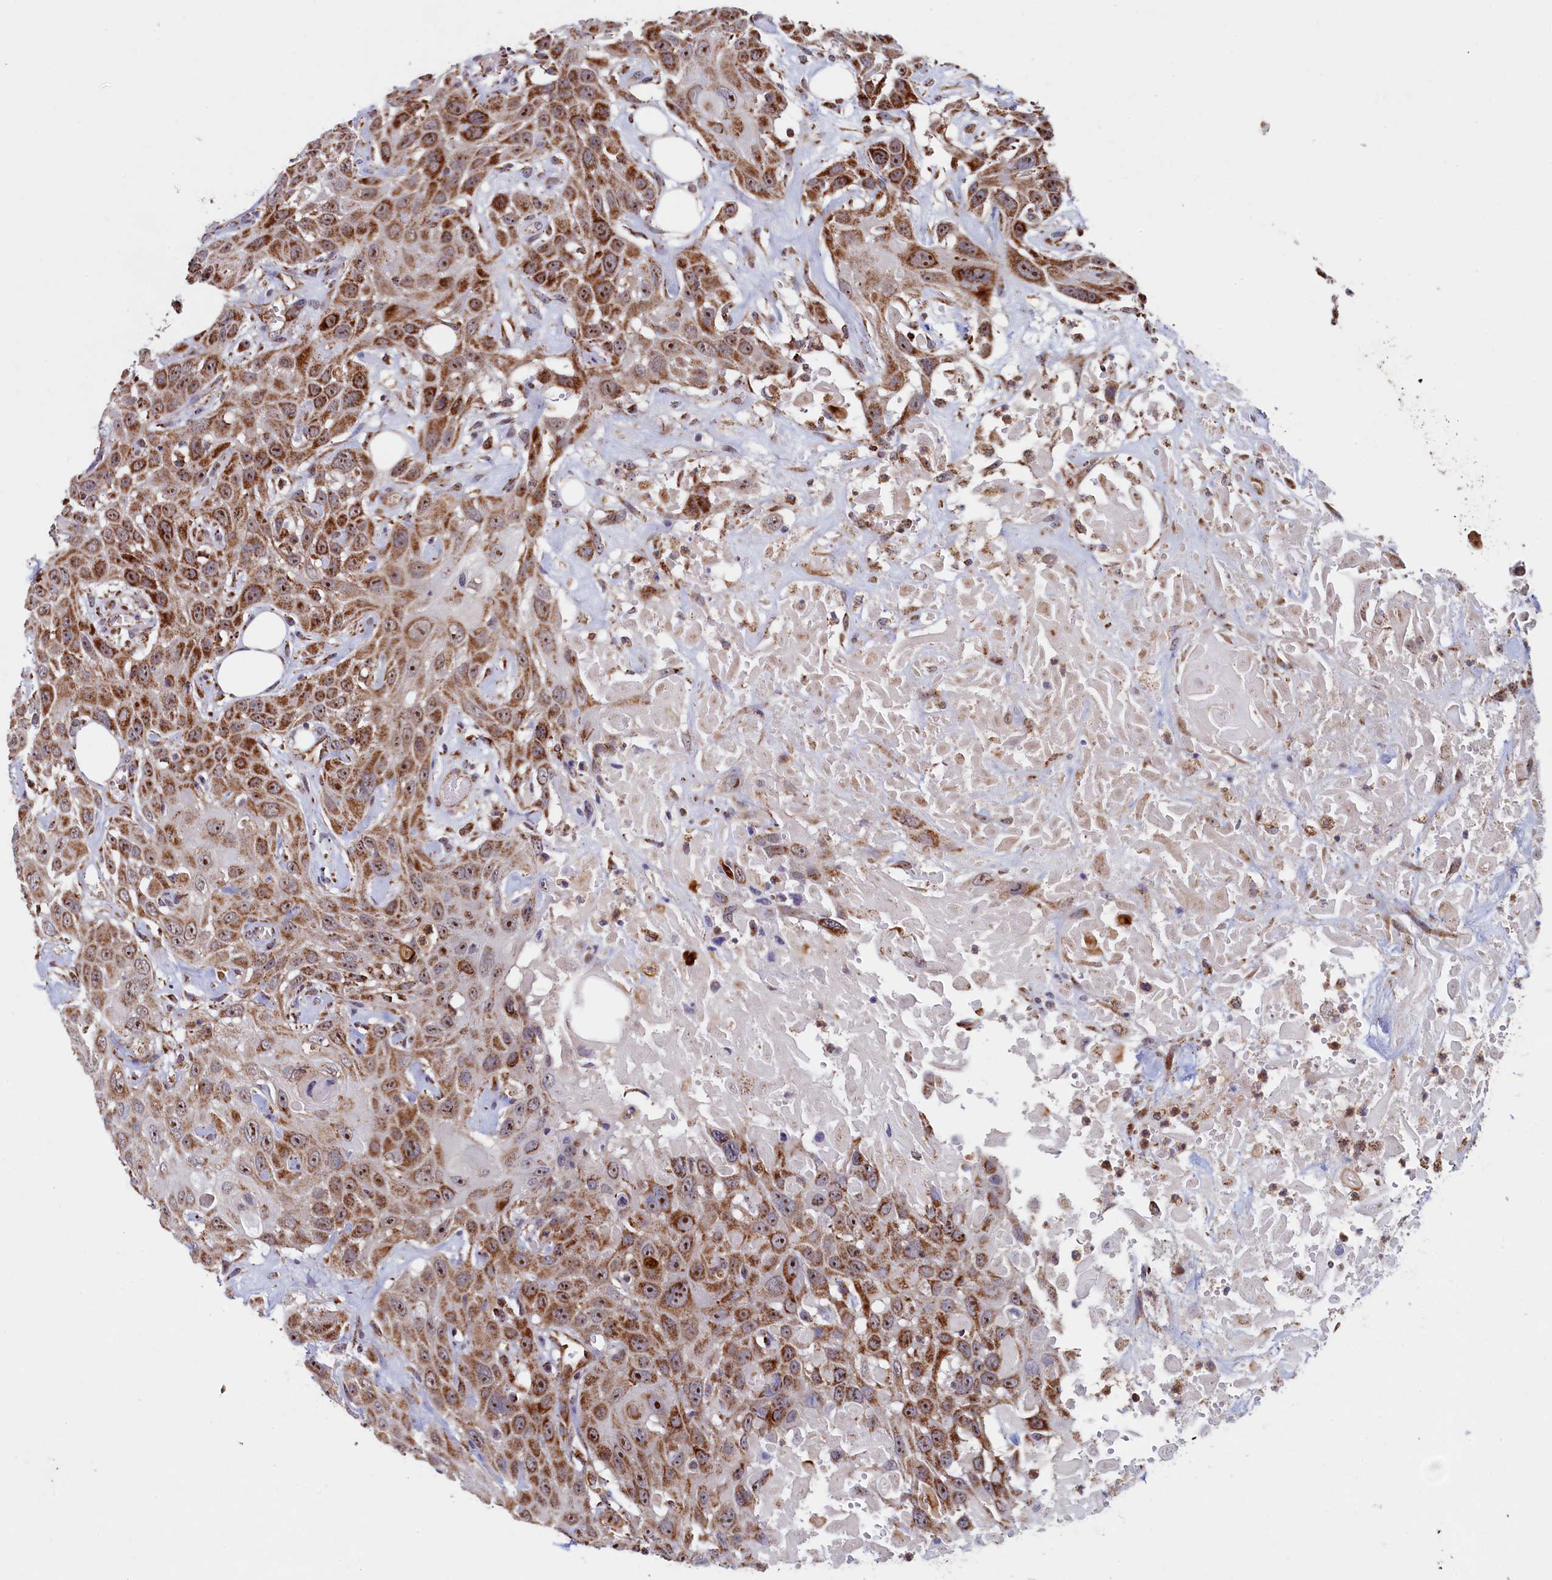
{"staining": {"intensity": "moderate", "quantity": ">75%", "location": "cytoplasmic/membranous,nuclear"}, "tissue": "head and neck cancer", "cell_type": "Tumor cells", "image_type": "cancer", "snomed": [{"axis": "morphology", "description": "Squamous cell carcinoma, NOS"}, {"axis": "topography", "description": "Head-Neck"}], "caption": "Immunohistochemistry (IHC) (DAB (3,3'-diaminobenzidine)) staining of human head and neck squamous cell carcinoma displays moderate cytoplasmic/membranous and nuclear protein staining in approximately >75% of tumor cells.", "gene": "UBE3B", "patient": {"sex": "male", "age": 81}}